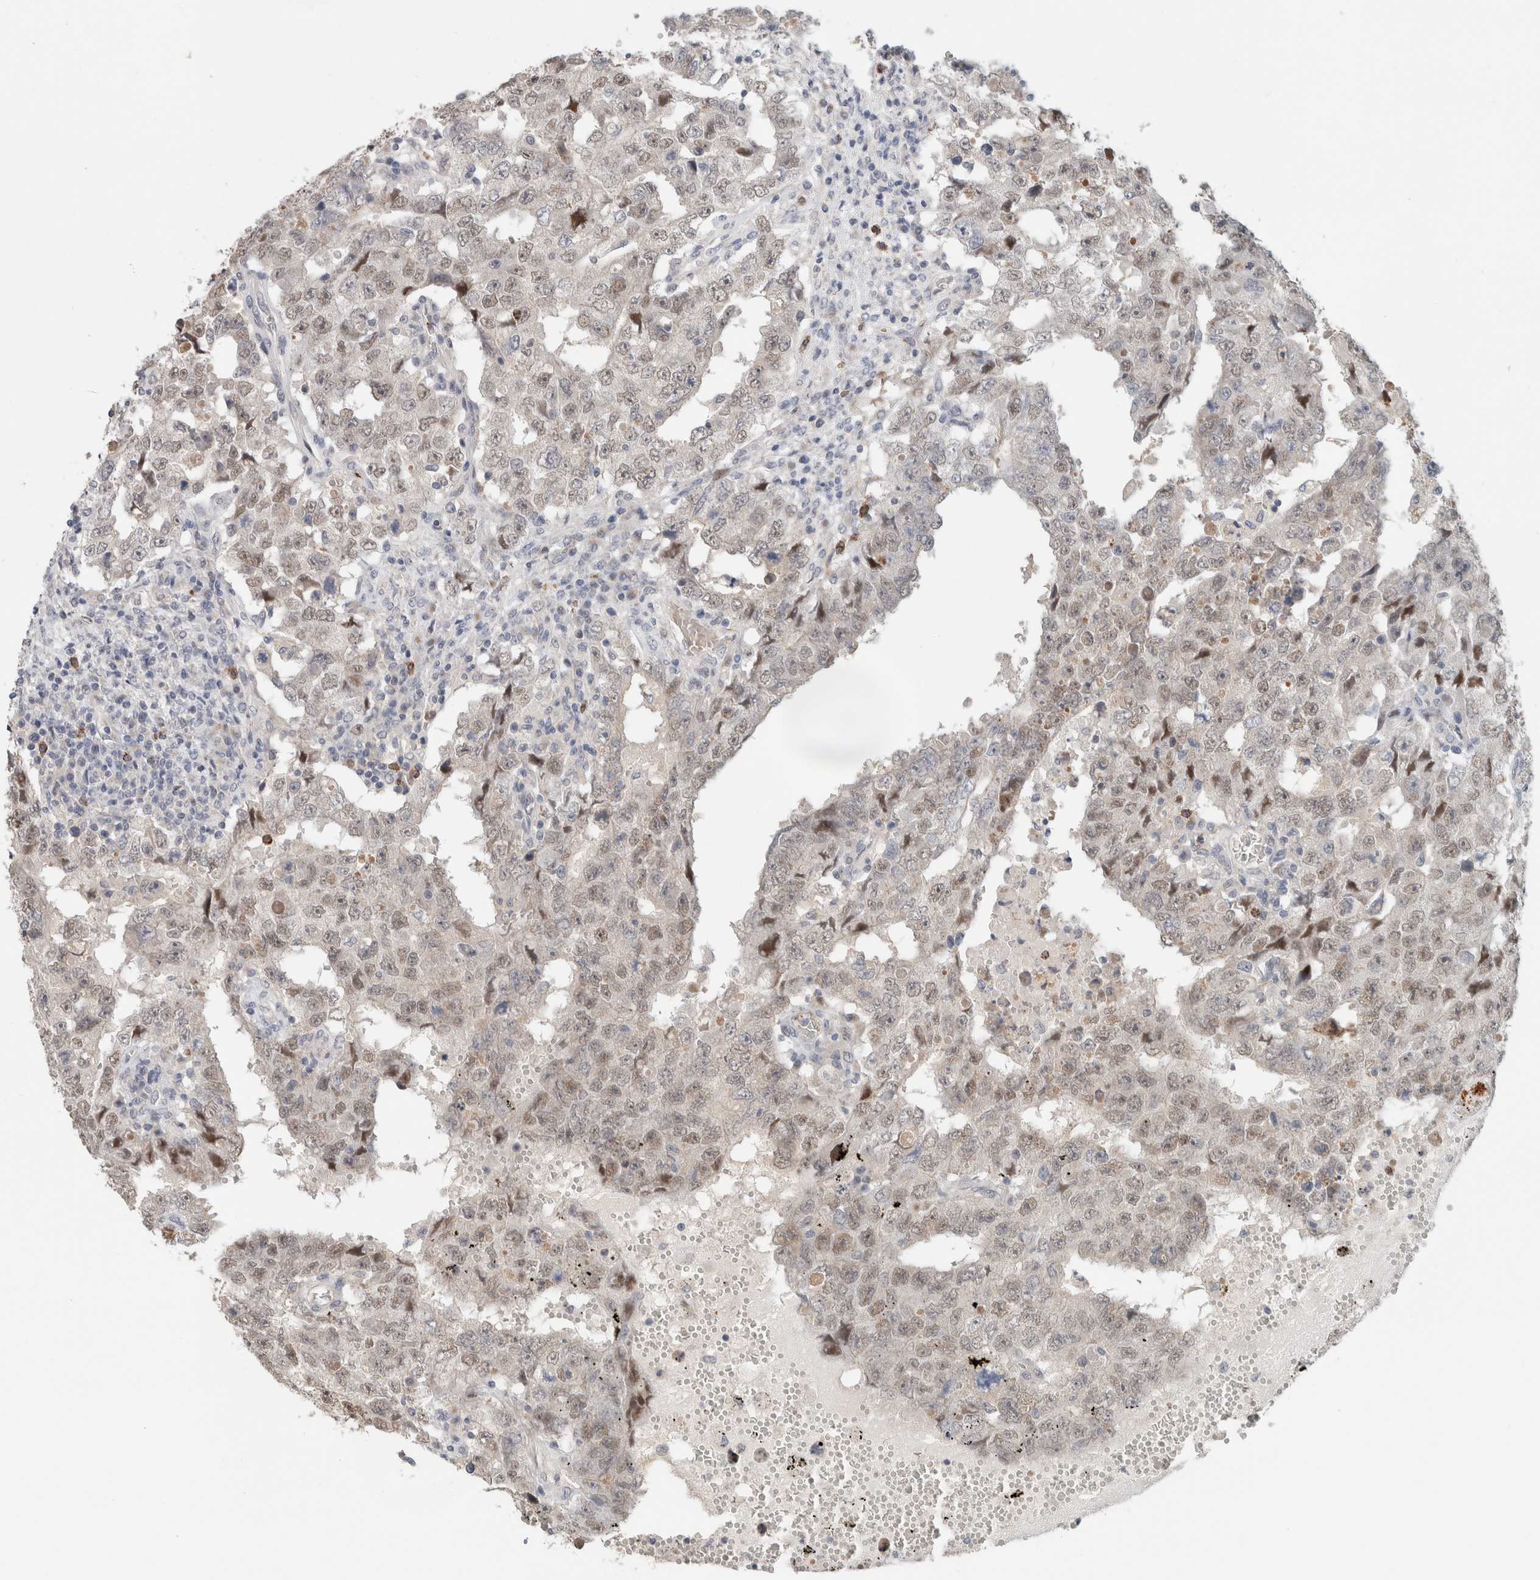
{"staining": {"intensity": "weak", "quantity": "25%-75%", "location": "nuclear"}, "tissue": "testis cancer", "cell_type": "Tumor cells", "image_type": "cancer", "snomed": [{"axis": "morphology", "description": "Carcinoma, Embryonal, NOS"}, {"axis": "topography", "description": "Testis"}], "caption": "A brown stain highlights weak nuclear staining of a protein in testis cancer tumor cells.", "gene": "CRAT", "patient": {"sex": "male", "age": 26}}